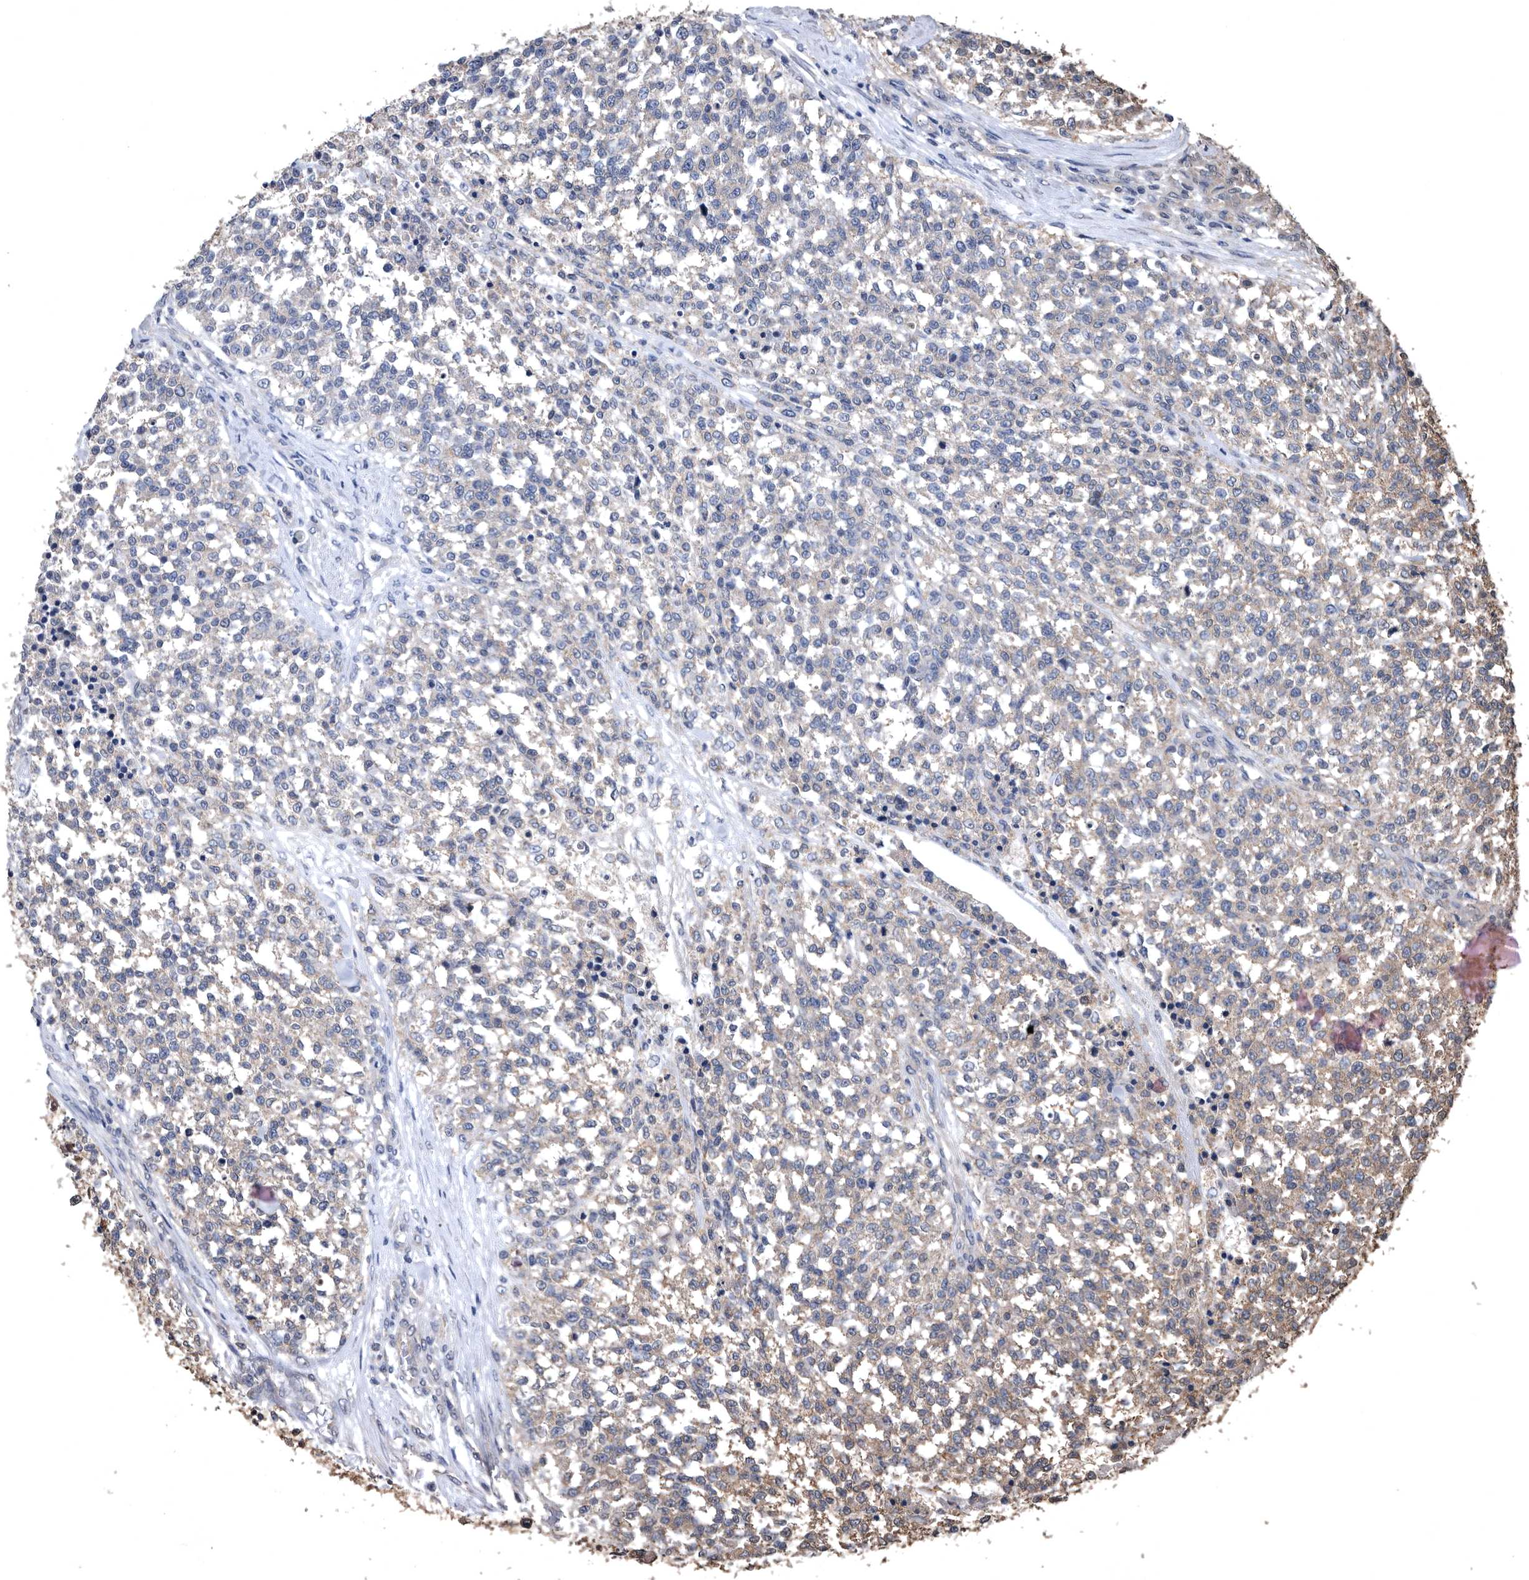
{"staining": {"intensity": "weak", "quantity": "<25%", "location": "cytoplasmic/membranous"}, "tissue": "testis cancer", "cell_type": "Tumor cells", "image_type": "cancer", "snomed": [{"axis": "morphology", "description": "Seminoma, NOS"}, {"axis": "topography", "description": "Testis"}], "caption": "Testis cancer (seminoma) stained for a protein using IHC exhibits no positivity tumor cells.", "gene": "NRBP1", "patient": {"sex": "male", "age": 59}}